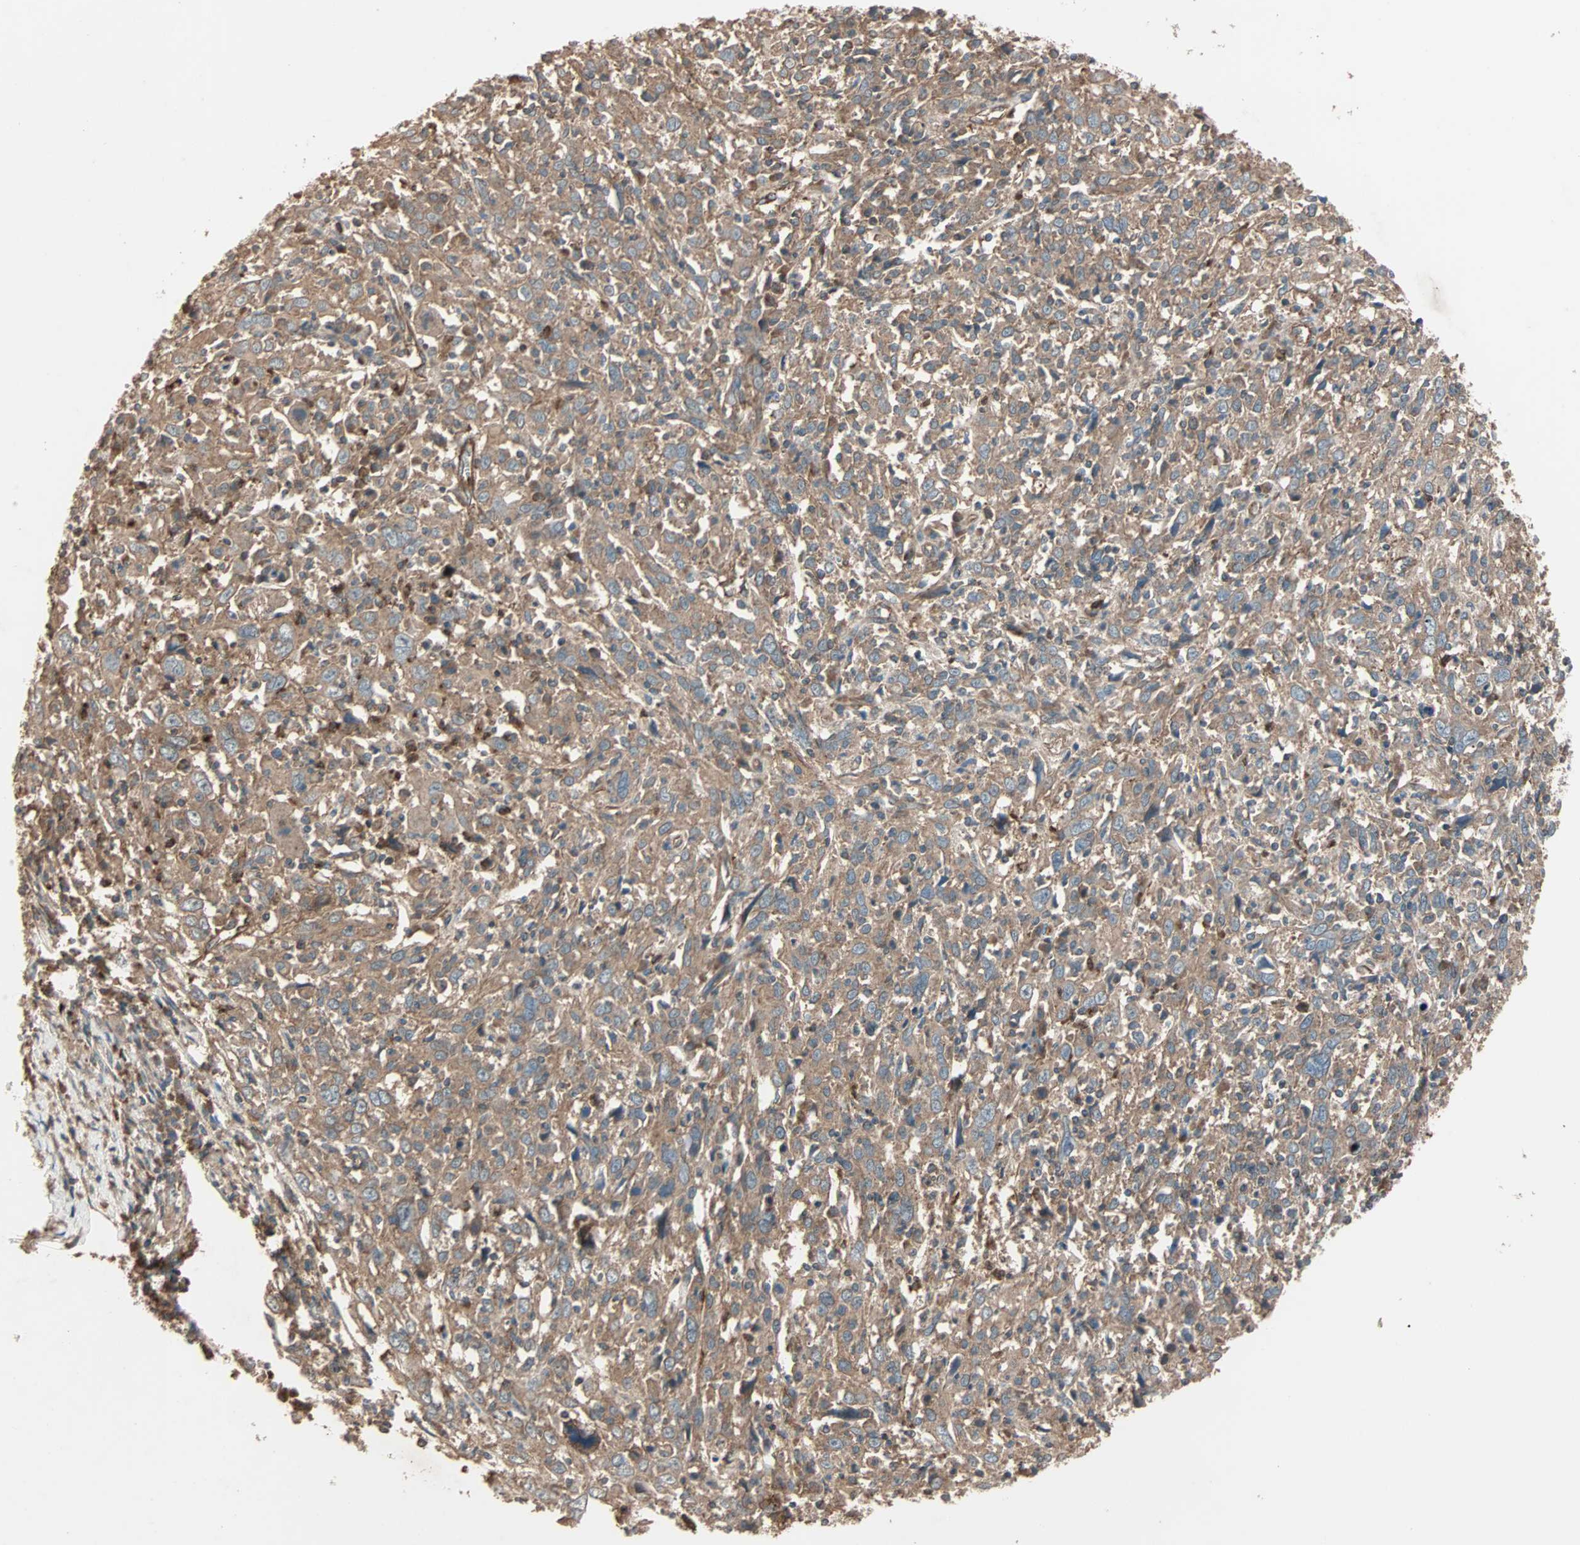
{"staining": {"intensity": "moderate", "quantity": ">75%", "location": "cytoplasmic/membranous"}, "tissue": "cervical cancer", "cell_type": "Tumor cells", "image_type": "cancer", "snomed": [{"axis": "morphology", "description": "Squamous cell carcinoma, NOS"}, {"axis": "topography", "description": "Cervix"}], "caption": "Cervical squamous cell carcinoma stained with a brown dye demonstrates moderate cytoplasmic/membranous positive expression in about >75% of tumor cells.", "gene": "GCK", "patient": {"sex": "female", "age": 46}}